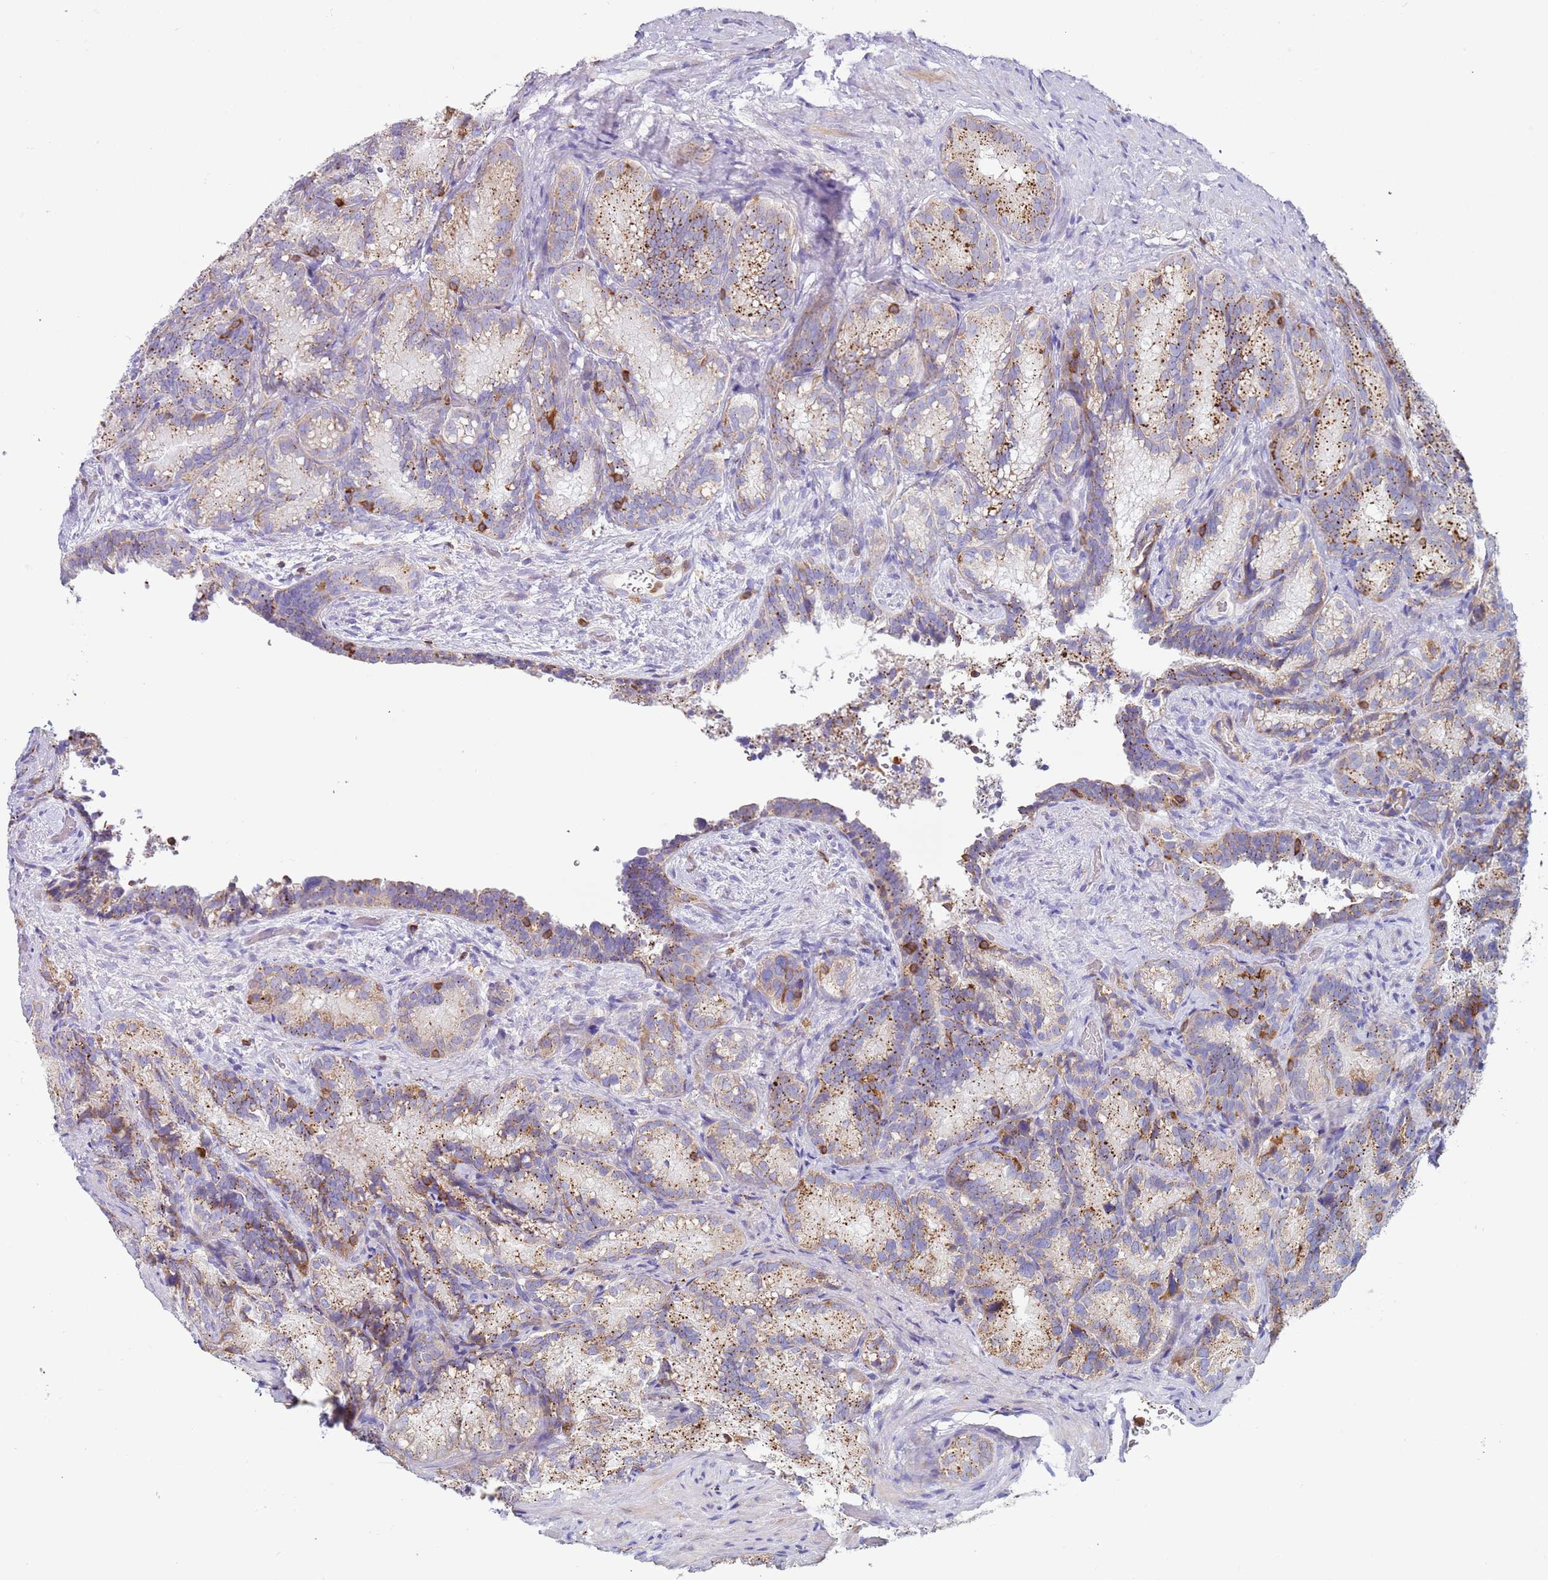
{"staining": {"intensity": "moderate", "quantity": "25%-75%", "location": "cytoplasmic/membranous"}, "tissue": "seminal vesicle", "cell_type": "Glandular cells", "image_type": "normal", "snomed": [{"axis": "morphology", "description": "Normal tissue, NOS"}, {"axis": "topography", "description": "Seminal veicle"}], "caption": "This is a micrograph of IHC staining of normal seminal vesicle, which shows moderate staining in the cytoplasmic/membranous of glandular cells.", "gene": "TTPAL", "patient": {"sex": "male", "age": 58}}